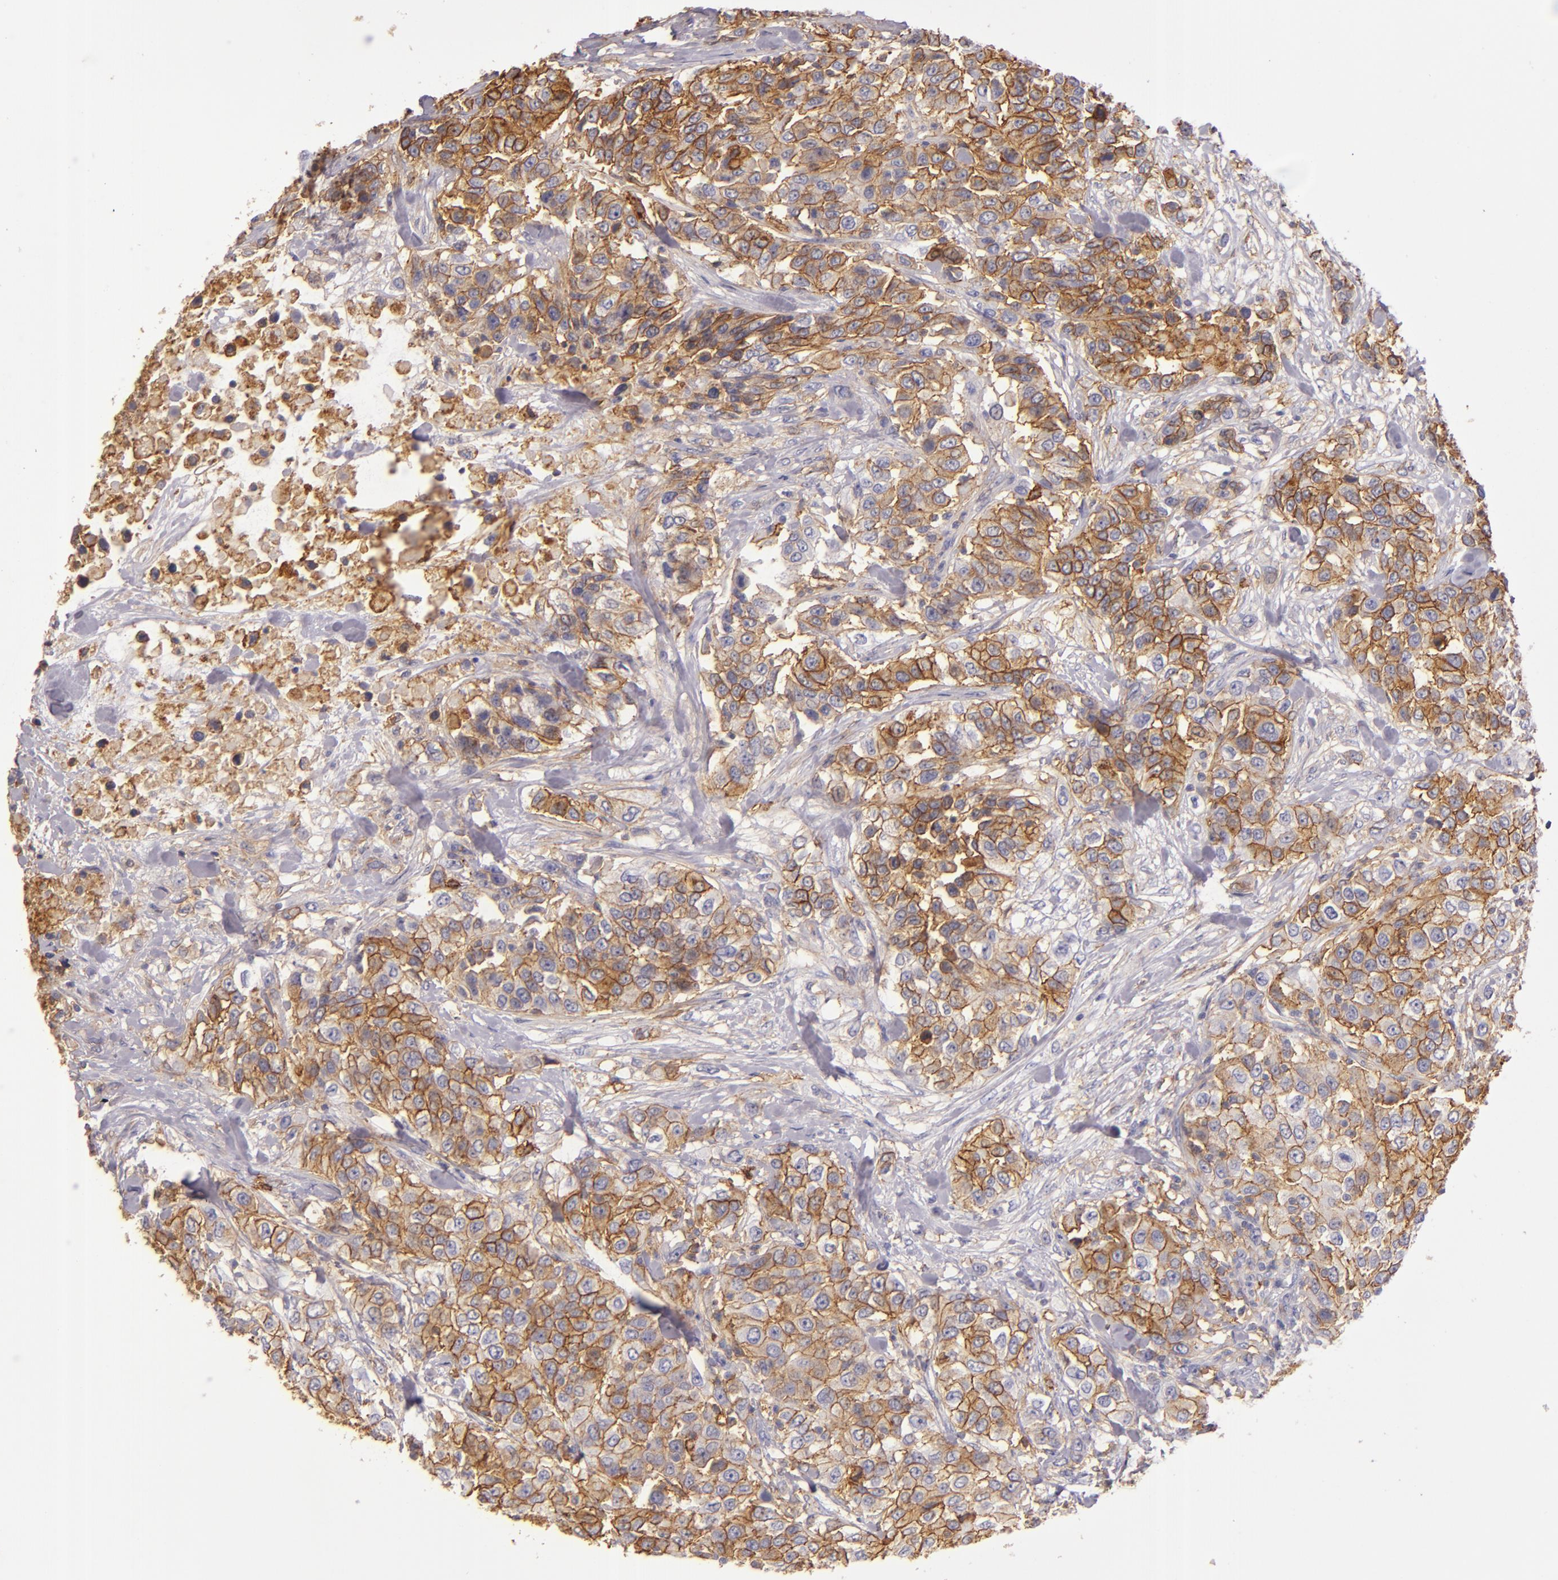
{"staining": {"intensity": "strong", "quantity": ">75%", "location": "cytoplasmic/membranous"}, "tissue": "urothelial cancer", "cell_type": "Tumor cells", "image_type": "cancer", "snomed": [{"axis": "morphology", "description": "Urothelial carcinoma, High grade"}, {"axis": "topography", "description": "Urinary bladder"}], "caption": "An image of human urothelial carcinoma (high-grade) stained for a protein displays strong cytoplasmic/membranous brown staining in tumor cells. The protein is shown in brown color, while the nuclei are stained blue.", "gene": "CD9", "patient": {"sex": "female", "age": 80}}